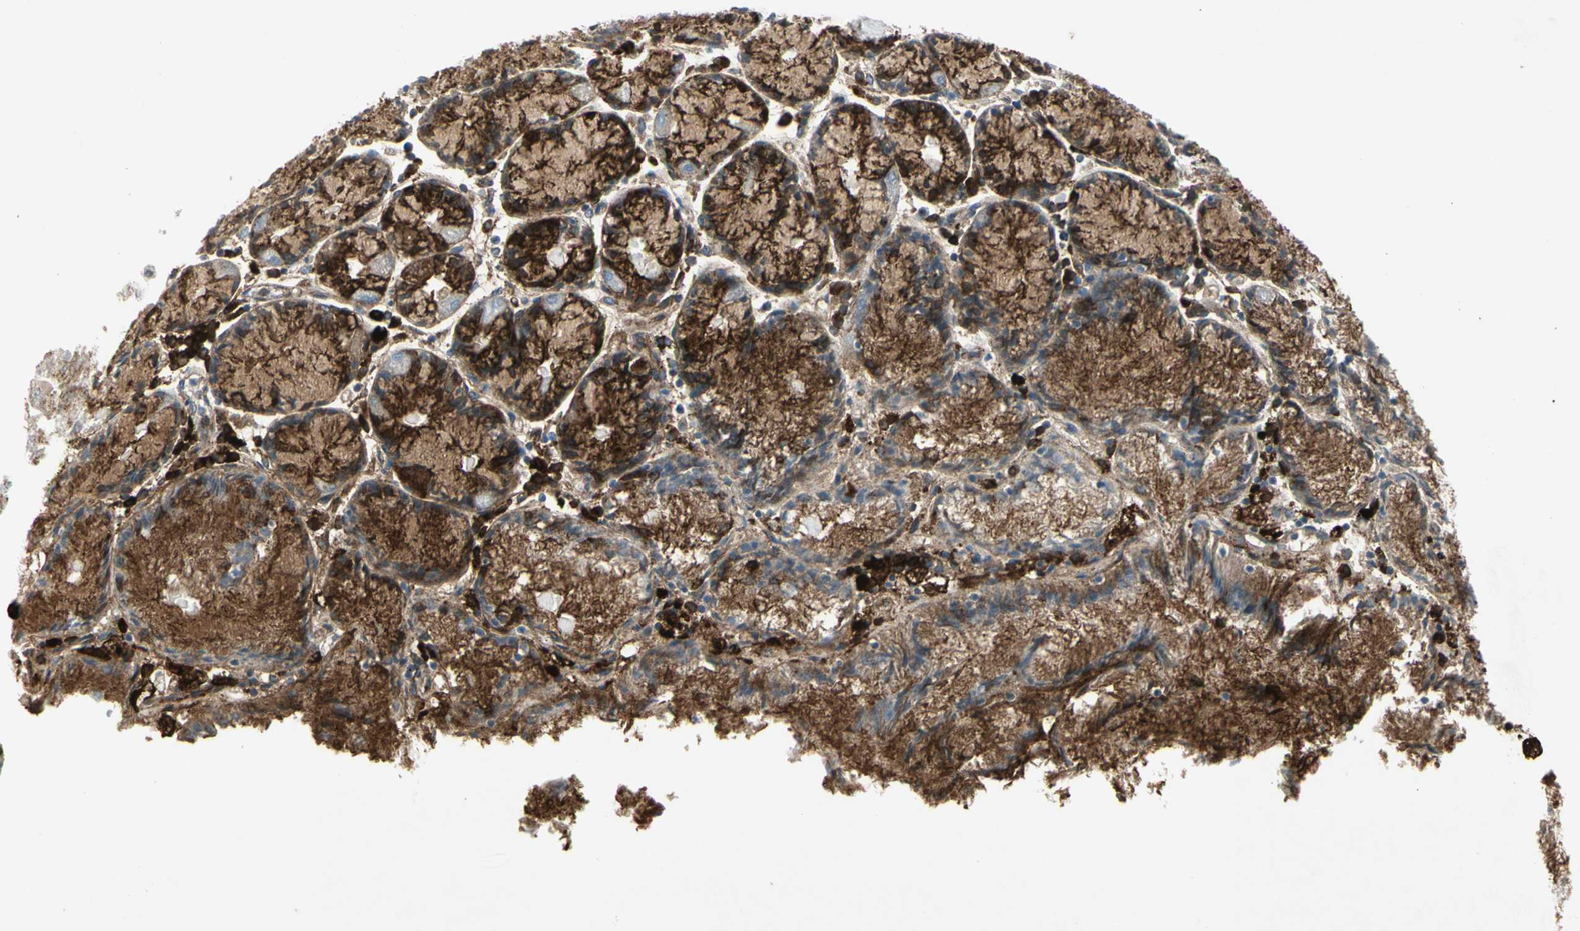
{"staining": {"intensity": "moderate", "quantity": "25%-75%", "location": "cytoplasmic/membranous"}, "tissue": "stomach cancer", "cell_type": "Tumor cells", "image_type": "cancer", "snomed": [{"axis": "morphology", "description": "Normal tissue, NOS"}, {"axis": "morphology", "description": "Adenocarcinoma, NOS"}, {"axis": "topography", "description": "Stomach, upper"}, {"axis": "topography", "description": "Stomach"}], "caption": "Moderate cytoplasmic/membranous expression is present in about 25%-75% of tumor cells in stomach cancer.", "gene": "IGHM", "patient": {"sex": "male", "age": 59}}